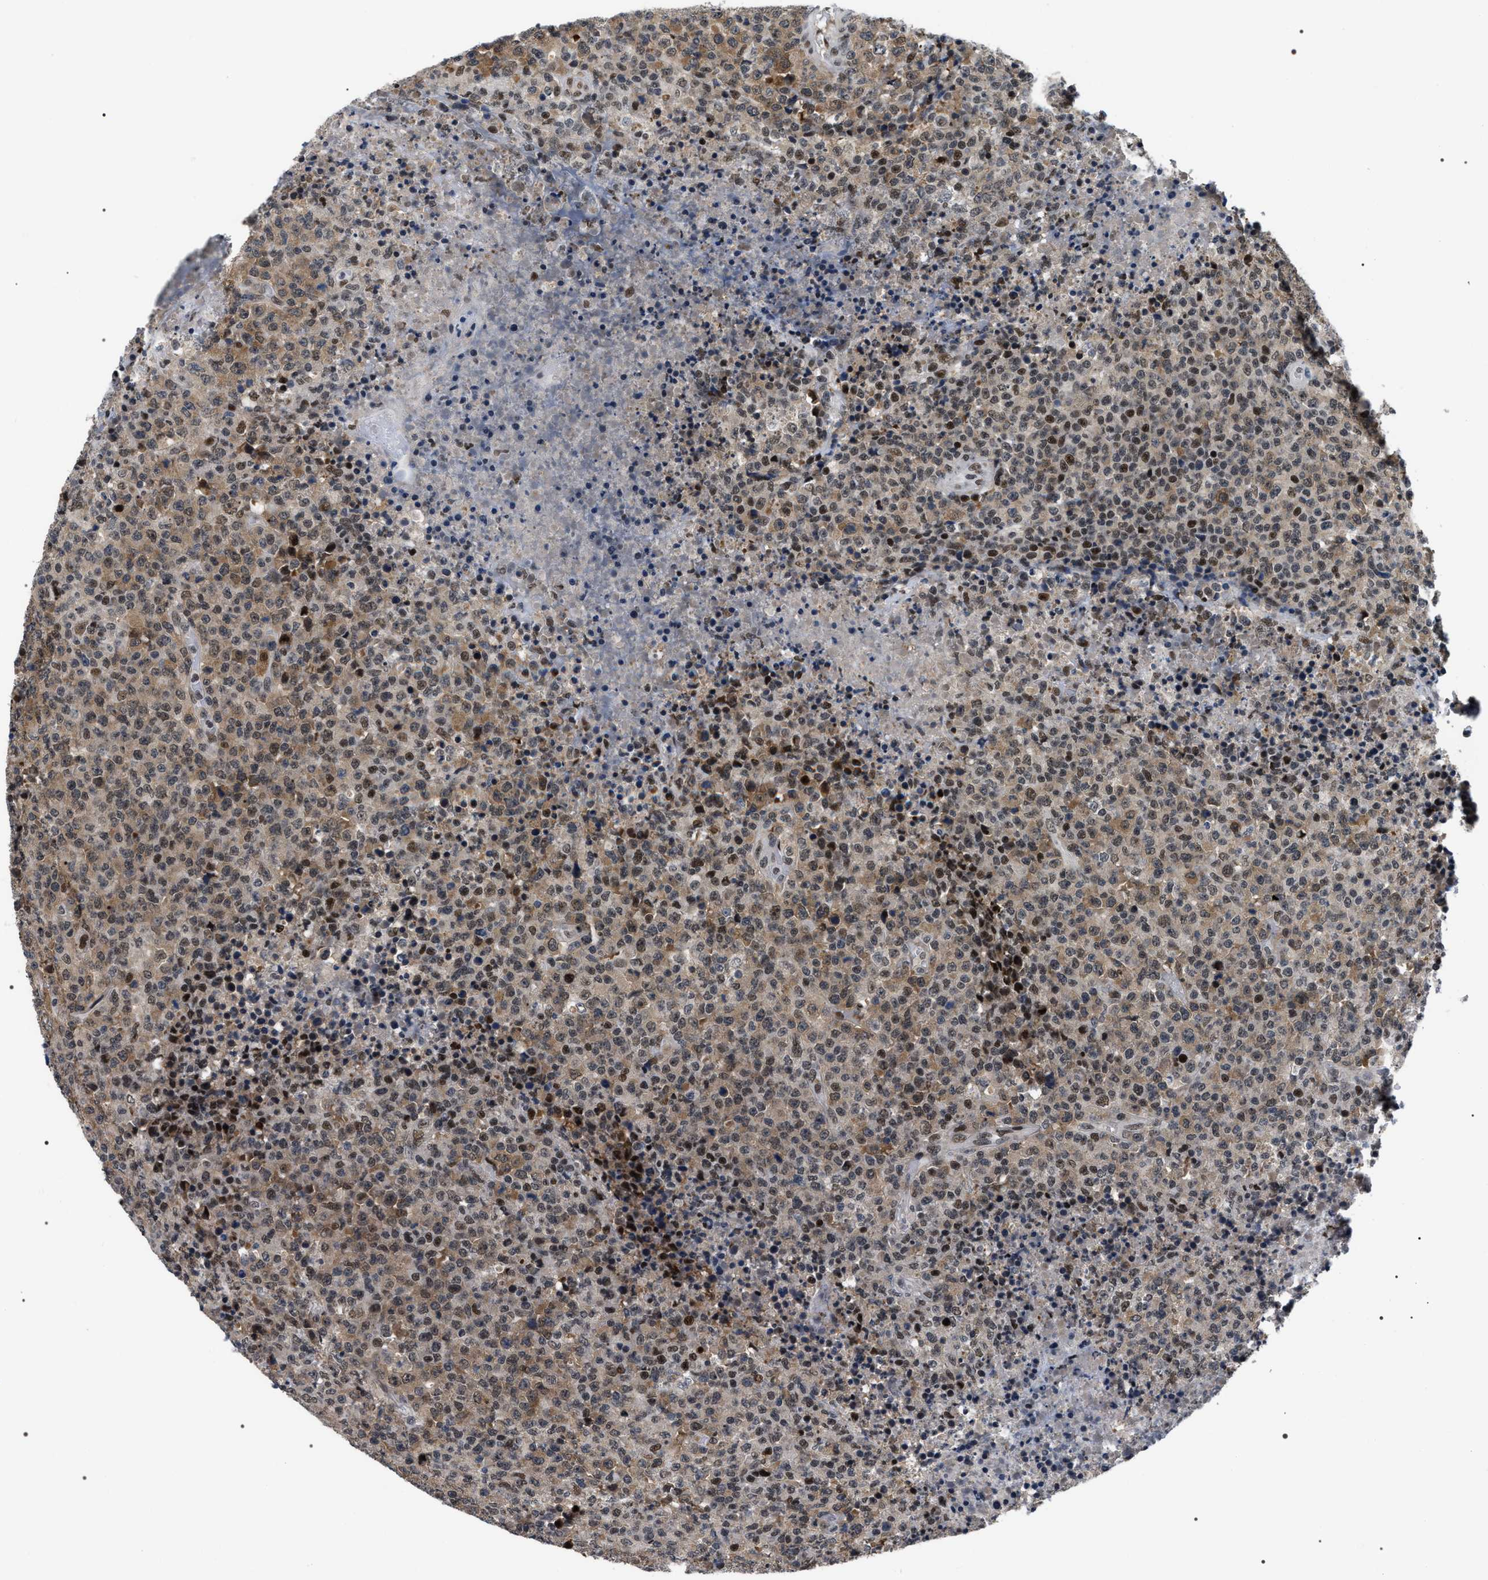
{"staining": {"intensity": "moderate", "quantity": ">75%", "location": "cytoplasmic/membranous,nuclear"}, "tissue": "lymphoma", "cell_type": "Tumor cells", "image_type": "cancer", "snomed": [{"axis": "morphology", "description": "Malignant lymphoma, non-Hodgkin's type, High grade"}, {"axis": "topography", "description": "Lymph node"}], "caption": "Lymphoma tissue shows moderate cytoplasmic/membranous and nuclear positivity in about >75% of tumor cells", "gene": "C7orf25", "patient": {"sex": "male", "age": 13}}